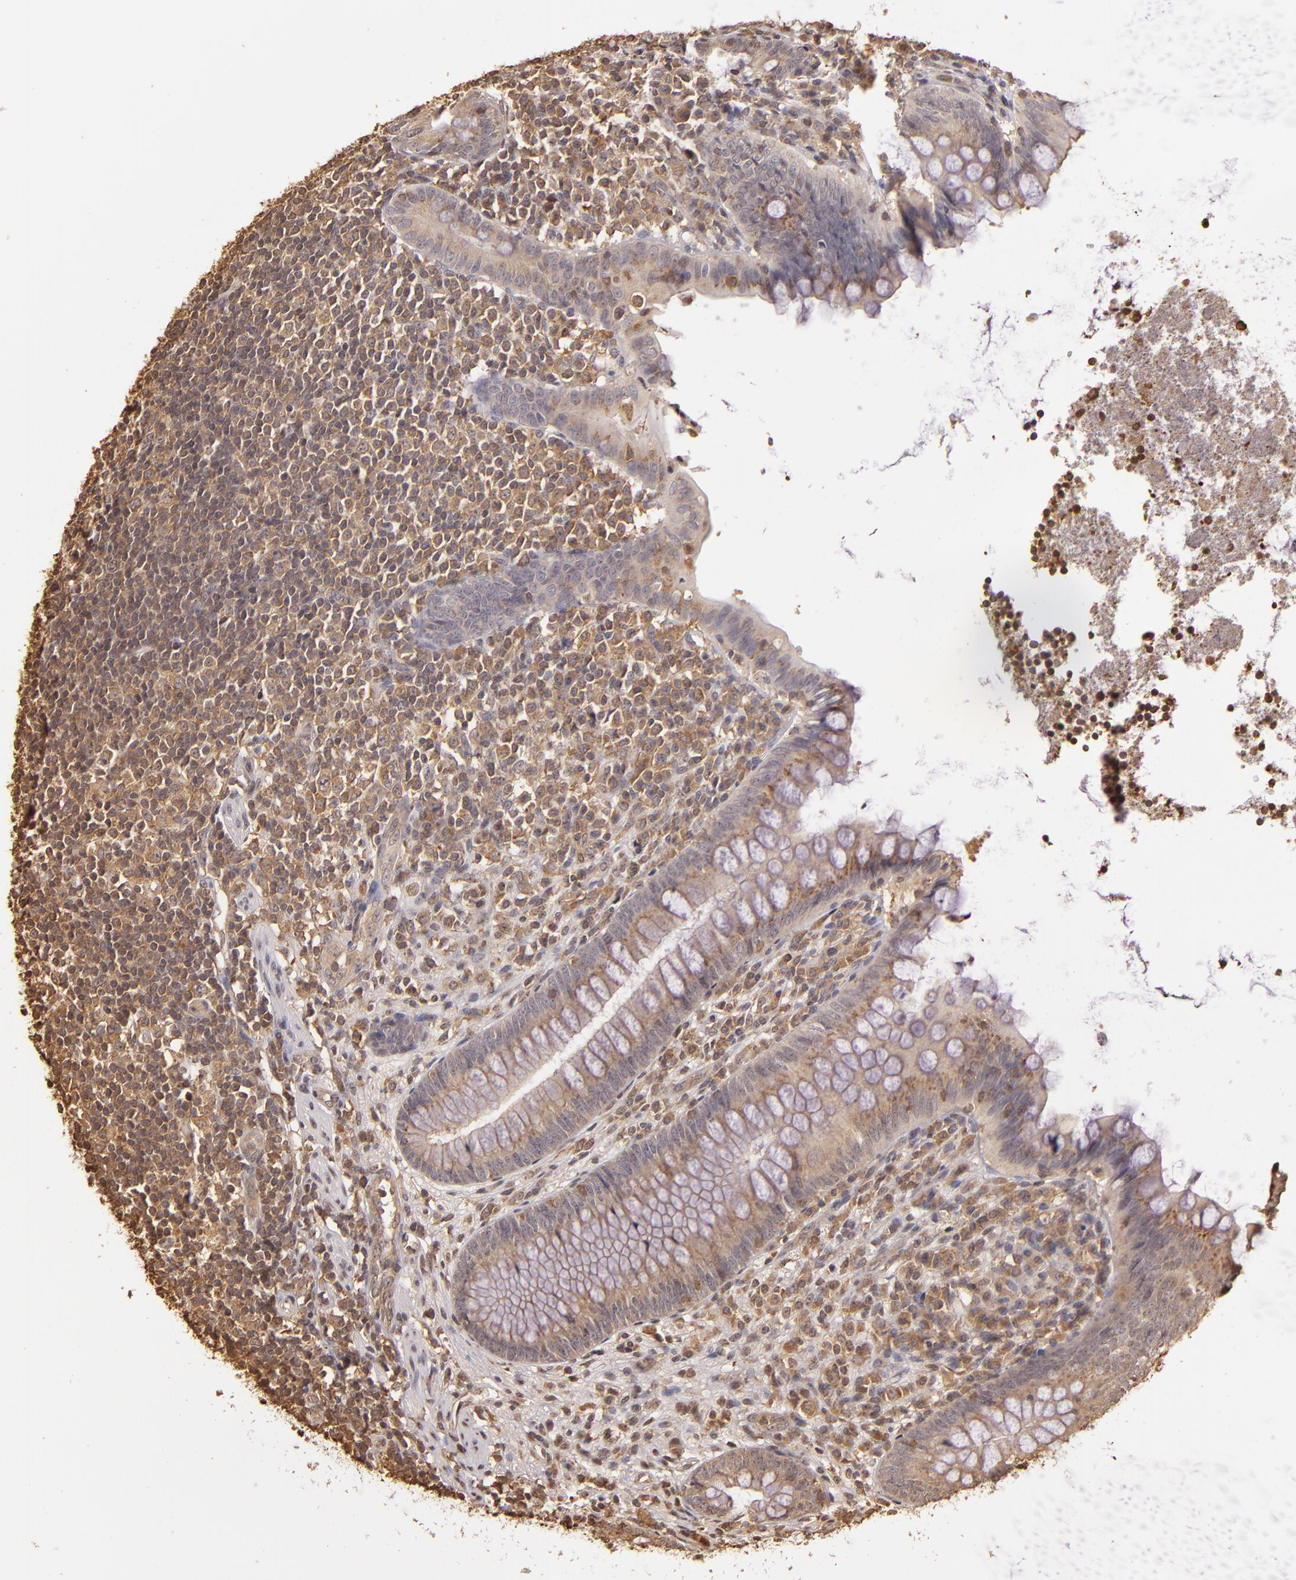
{"staining": {"intensity": "moderate", "quantity": ">75%", "location": "cytoplasmic/membranous"}, "tissue": "appendix", "cell_type": "Glandular cells", "image_type": "normal", "snomed": [{"axis": "morphology", "description": "Normal tissue, NOS"}, {"axis": "topography", "description": "Appendix"}], "caption": "The histopathology image demonstrates staining of normal appendix, revealing moderate cytoplasmic/membranous protein positivity (brown color) within glandular cells.", "gene": "ARPC2", "patient": {"sex": "female", "age": 66}}